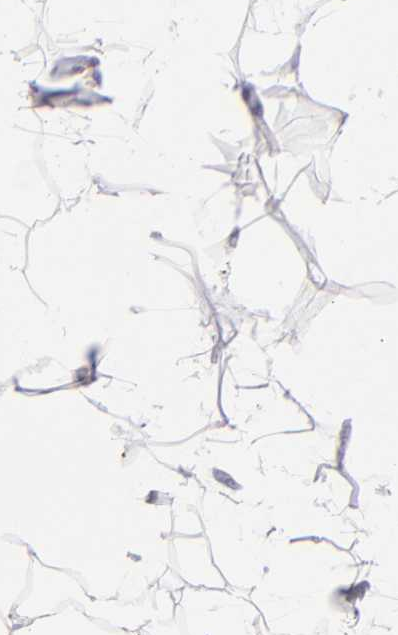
{"staining": {"intensity": "negative", "quantity": "none", "location": "none"}, "tissue": "adipose tissue", "cell_type": "Adipocytes", "image_type": "normal", "snomed": [{"axis": "morphology", "description": "Normal tissue, NOS"}, {"axis": "morphology", "description": "Duct carcinoma"}, {"axis": "topography", "description": "Breast"}, {"axis": "topography", "description": "Adipose tissue"}], "caption": "Immunohistochemical staining of unremarkable adipose tissue exhibits no significant expression in adipocytes. (DAB immunohistochemistry, high magnification).", "gene": "KRT1", "patient": {"sex": "female", "age": 37}}